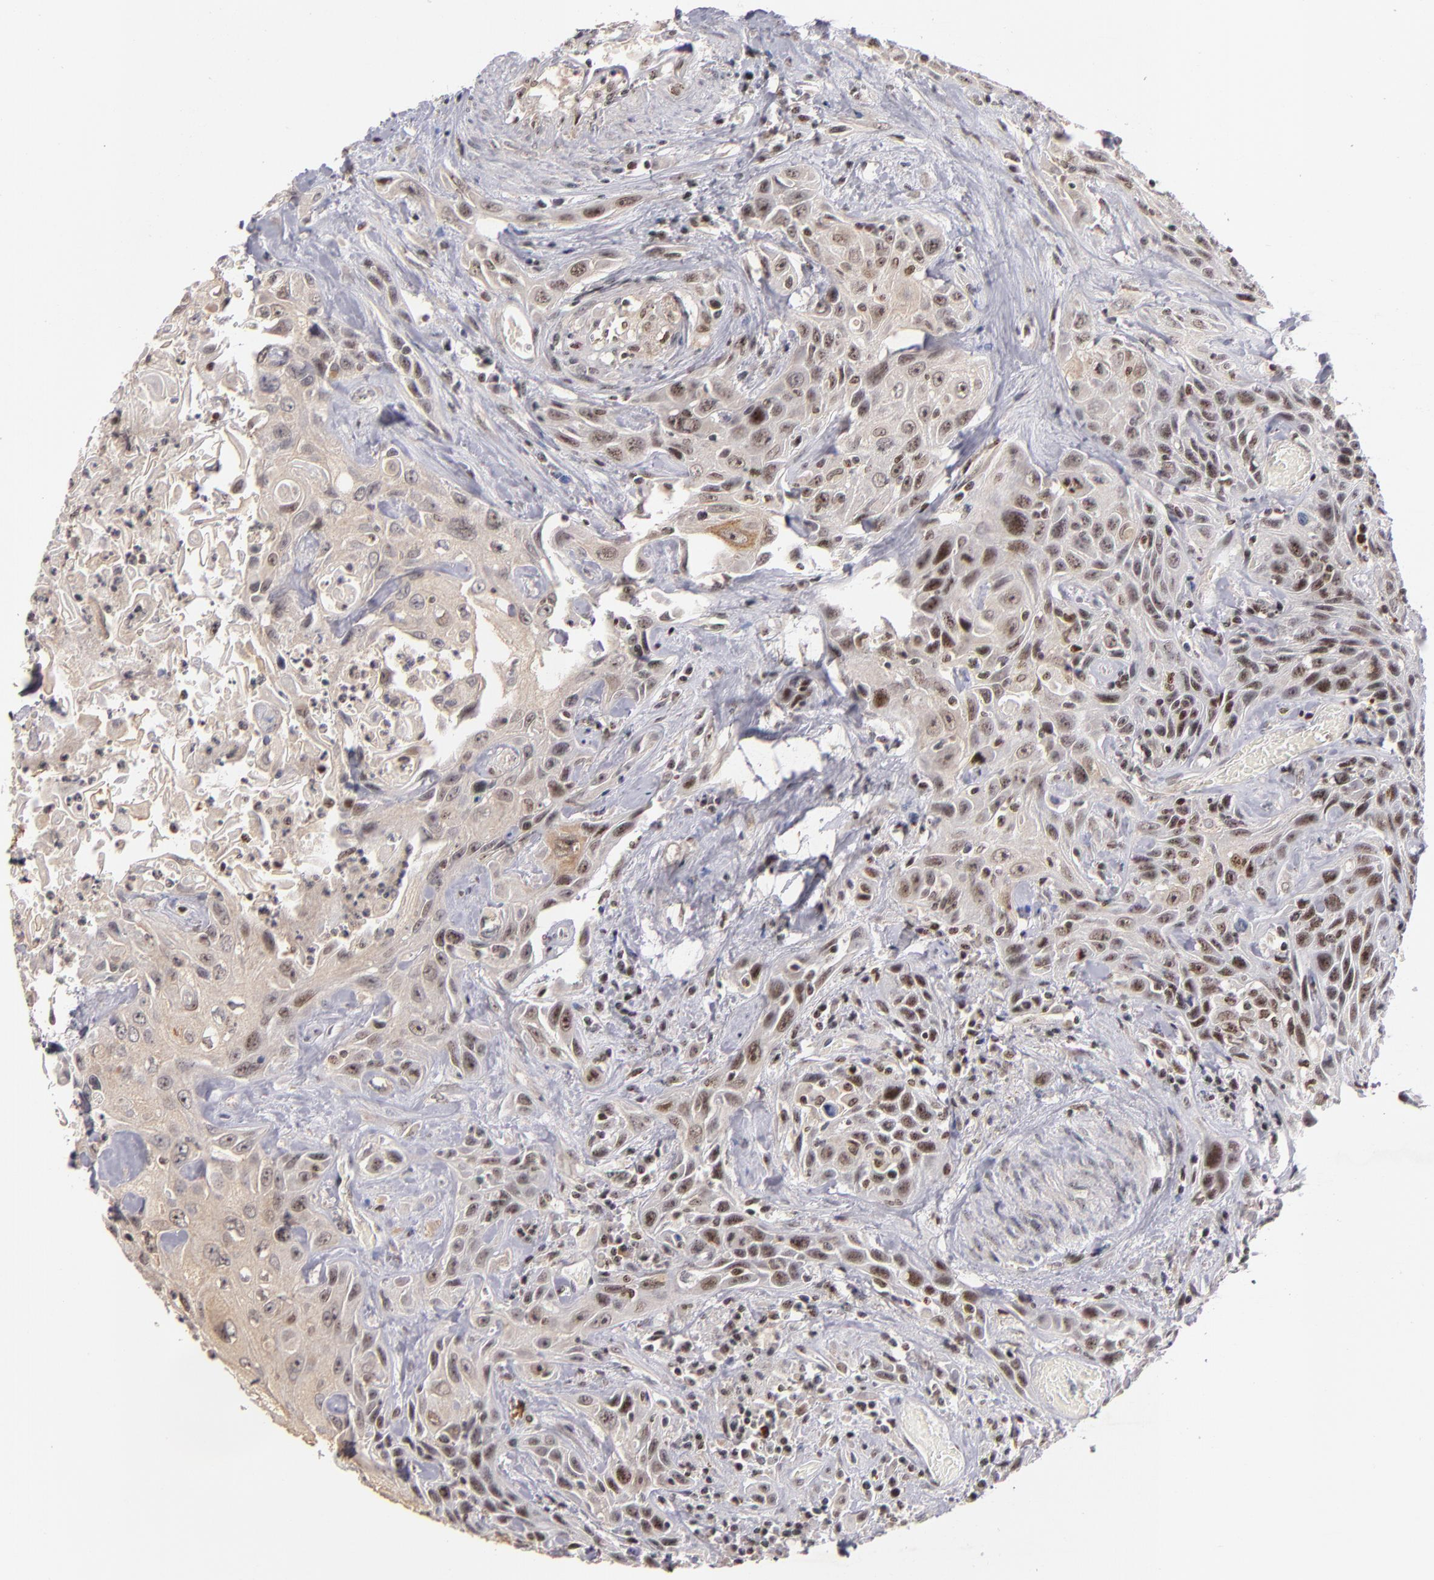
{"staining": {"intensity": "moderate", "quantity": ">75%", "location": "cytoplasmic/membranous,nuclear"}, "tissue": "urothelial cancer", "cell_type": "Tumor cells", "image_type": "cancer", "snomed": [{"axis": "morphology", "description": "Urothelial carcinoma, High grade"}, {"axis": "topography", "description": "Urinary bladder"}], "caption": "Immunohistochemistry (IHC) of human urothelial carcinoma (high-grade) shows medium levels of moderate cytoplasmic/membranous and nuclear positivity in approximately >75% of tumor cells. (IHC, brightfield microscopy, high magnification).", "gene": "PCNX4", "patient": {"sex": "female", "age": 84}}